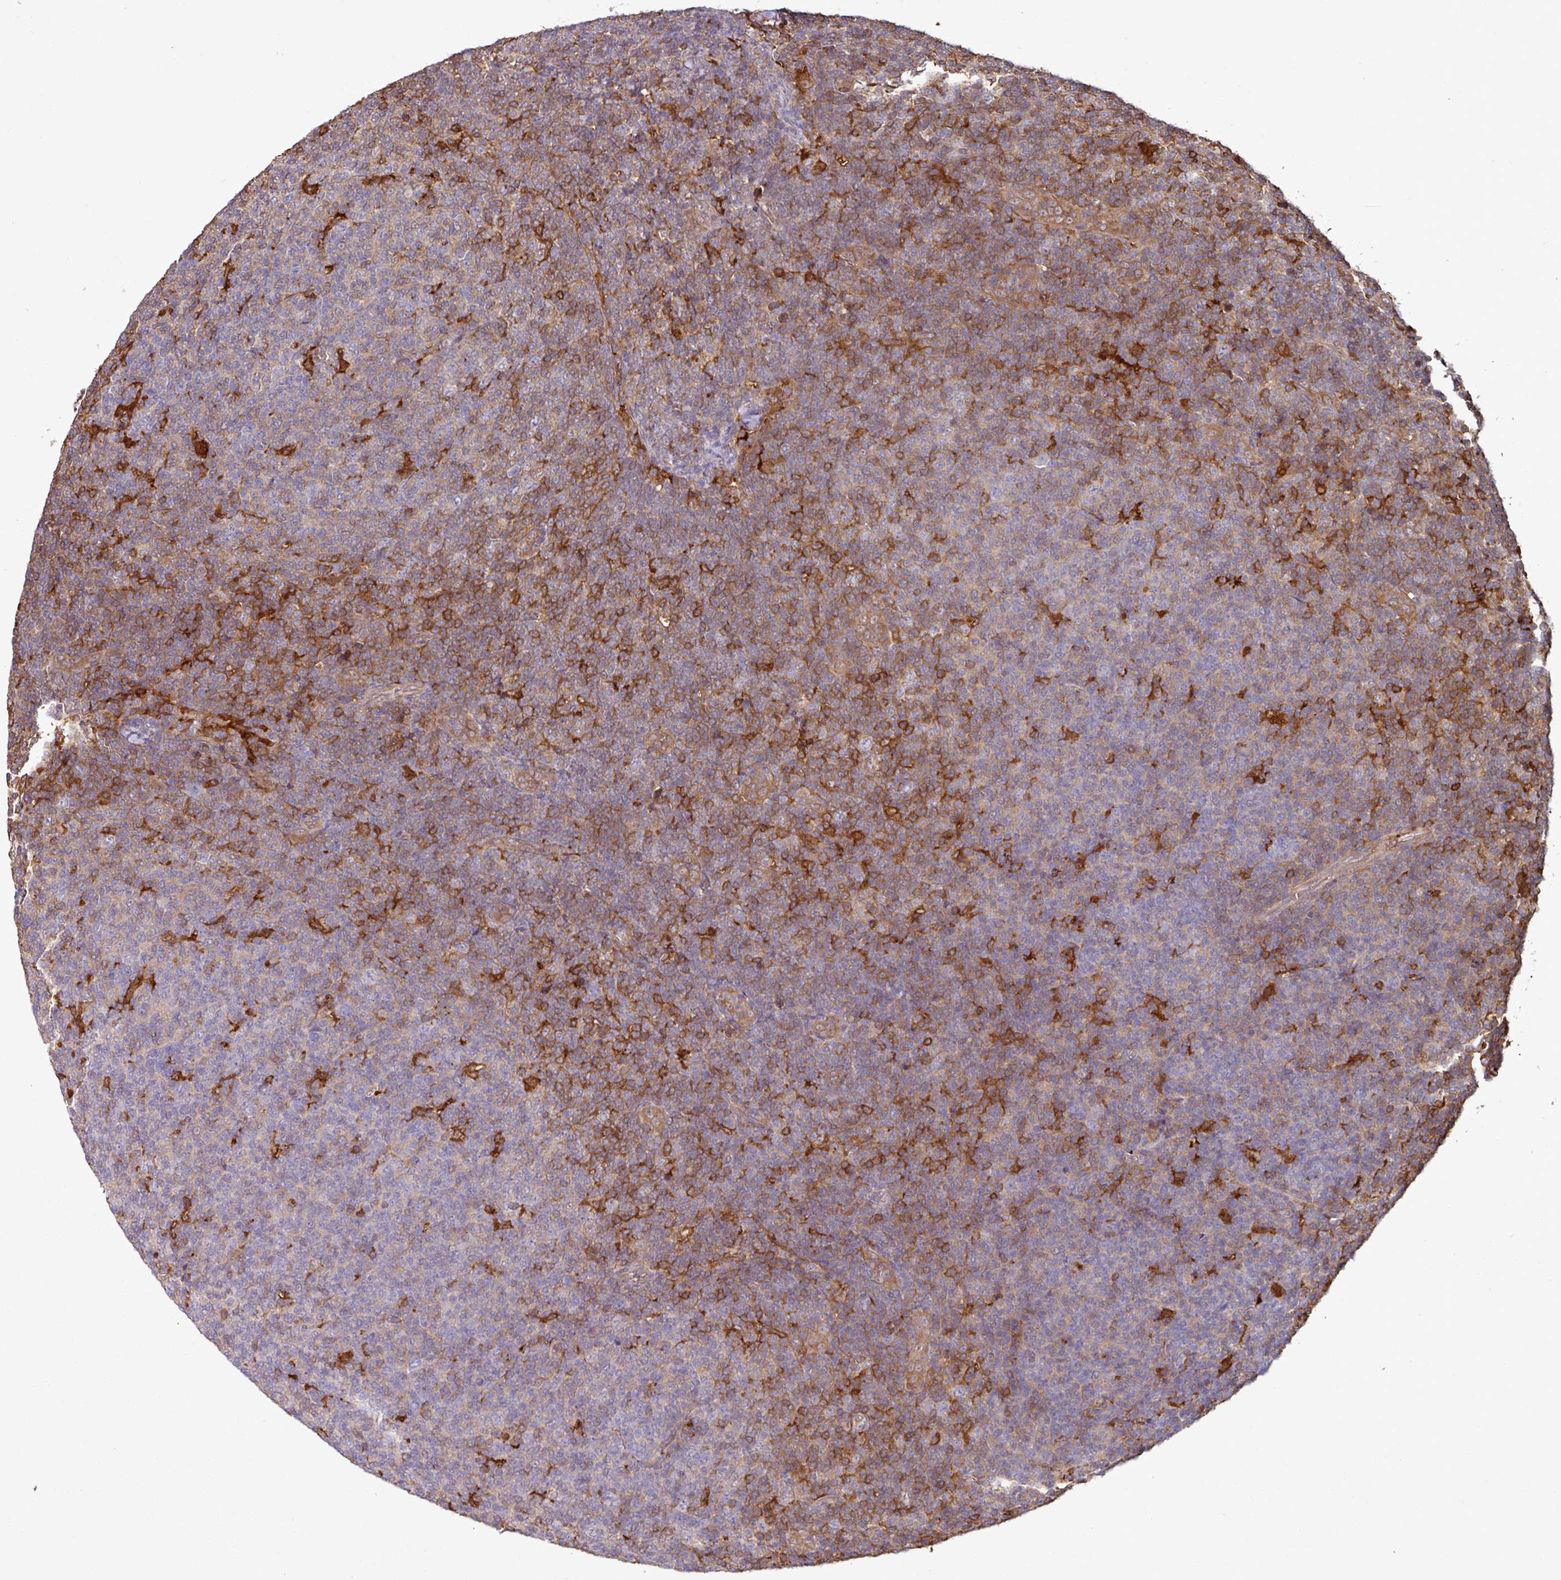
{"staining": {"intensity": "moderate", "quantity": "<25%", "location": "cytoplasmic/membranous"}, "tissue": "lymphoma", "cell_type": "Tumor cells", "image_type": "cancer", "snomed": [{"axis": "morphology", "description": "Malignant lymphoma, non-Hodgkin's type, Low grade"}, {"axis": "topography", "description": "Lymph node"}], "caption": "Protein expression analysis of human lymphoma reveals moderate cytoplasmic/membranous positivity in about <25% of tumor cells.", "gene": "GNPDA1", "patient": {"sex": "male", "age": 66}}